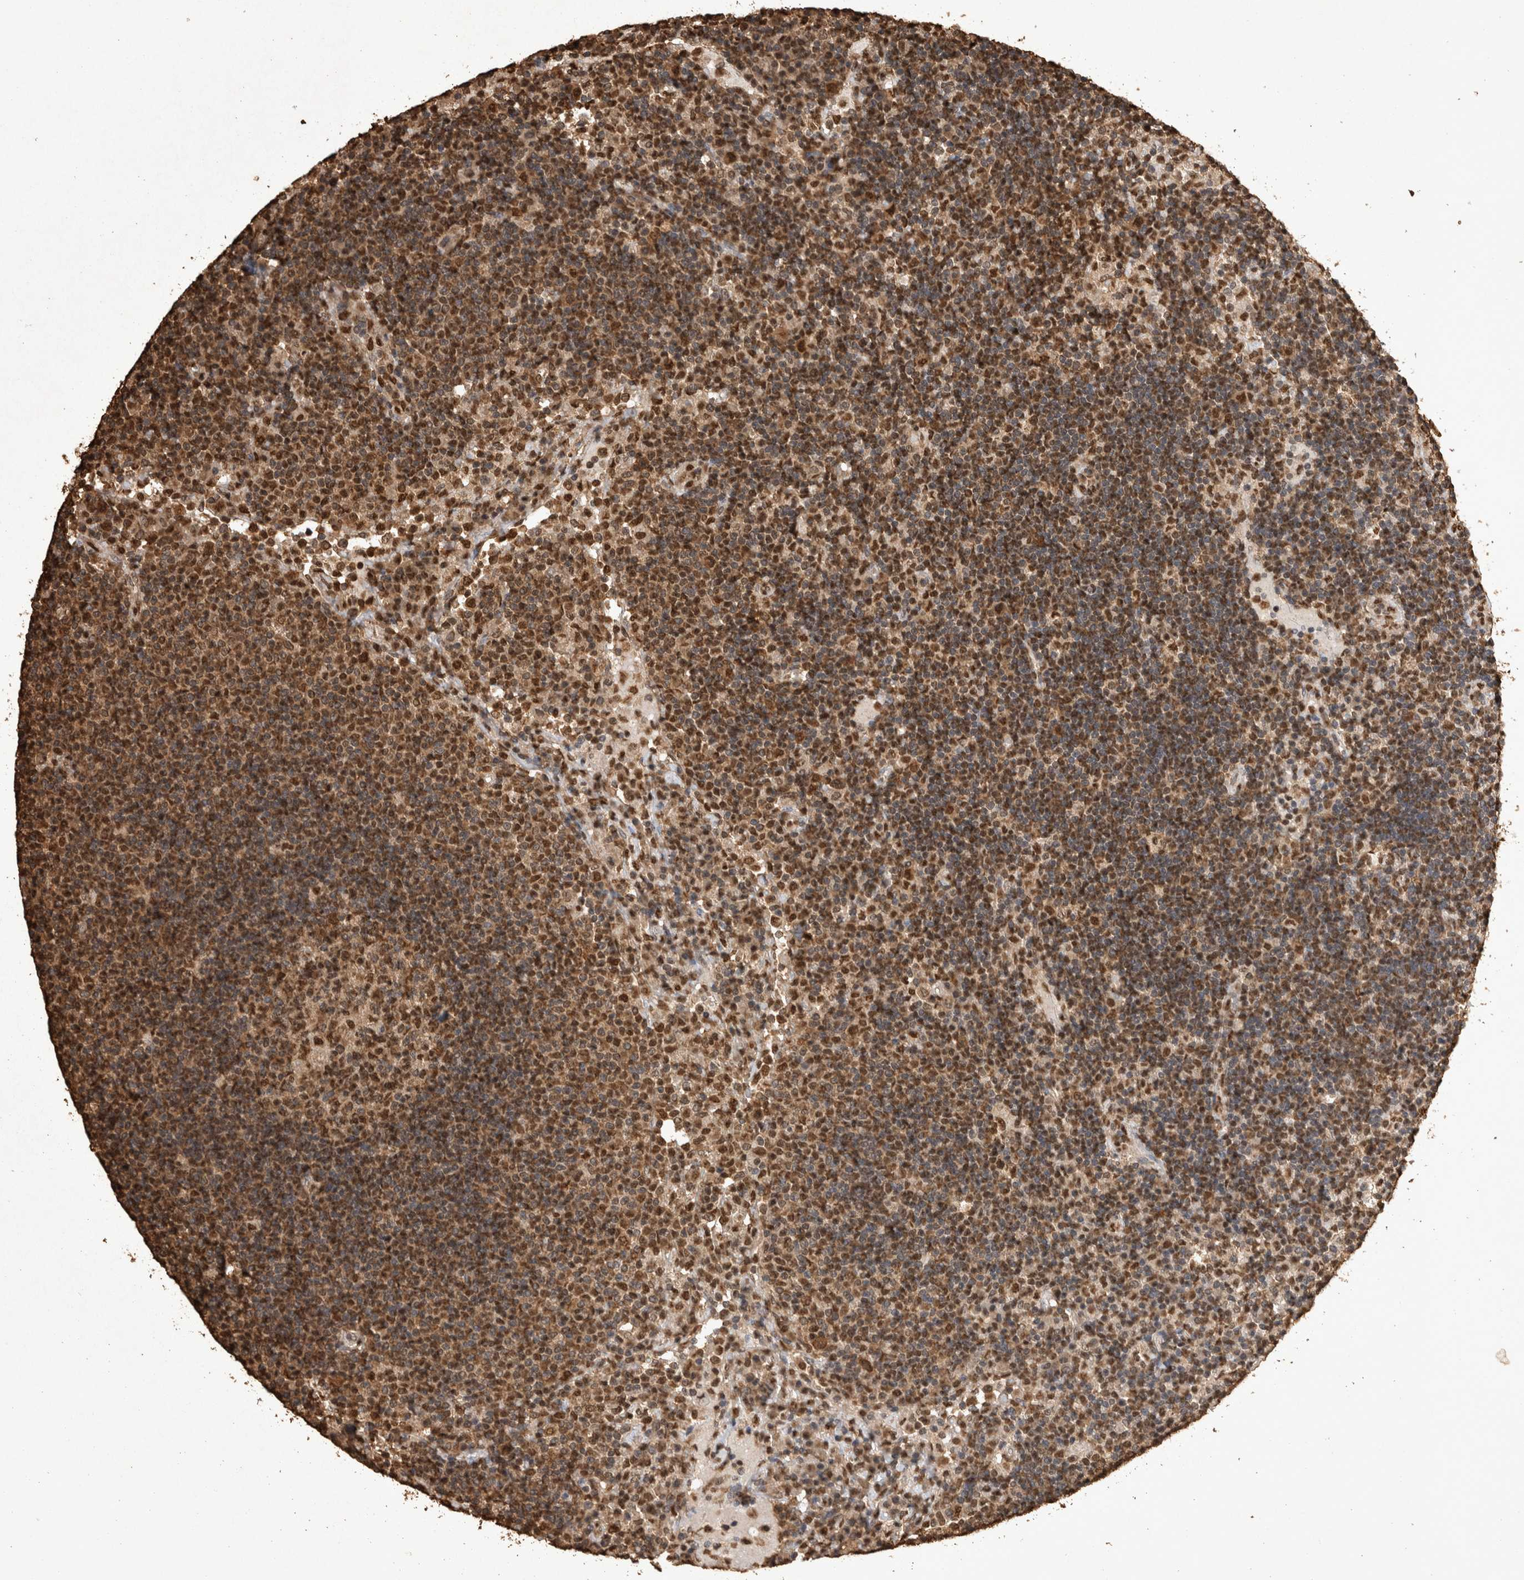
{"staining": {"intensity": "moderate", "quantity": ">75%", "location": "nuclear"}, "tissue": "lymph node", "cell_type": "Germinal center cells", "image_type": "normal", "snomed": [{"axis": "morphology", "description": "Normal tissue, NOS"}, {"axis": "topography", "description": "Lymph node"}], "caption": "About >75% of germinal center cells in normal human lymph node demonstrate moderate nuclear protein expression as visualized by brown immunohistochemical staining.", "gene": "OAS2", "patient": {"sex": "female", "age": 53}}